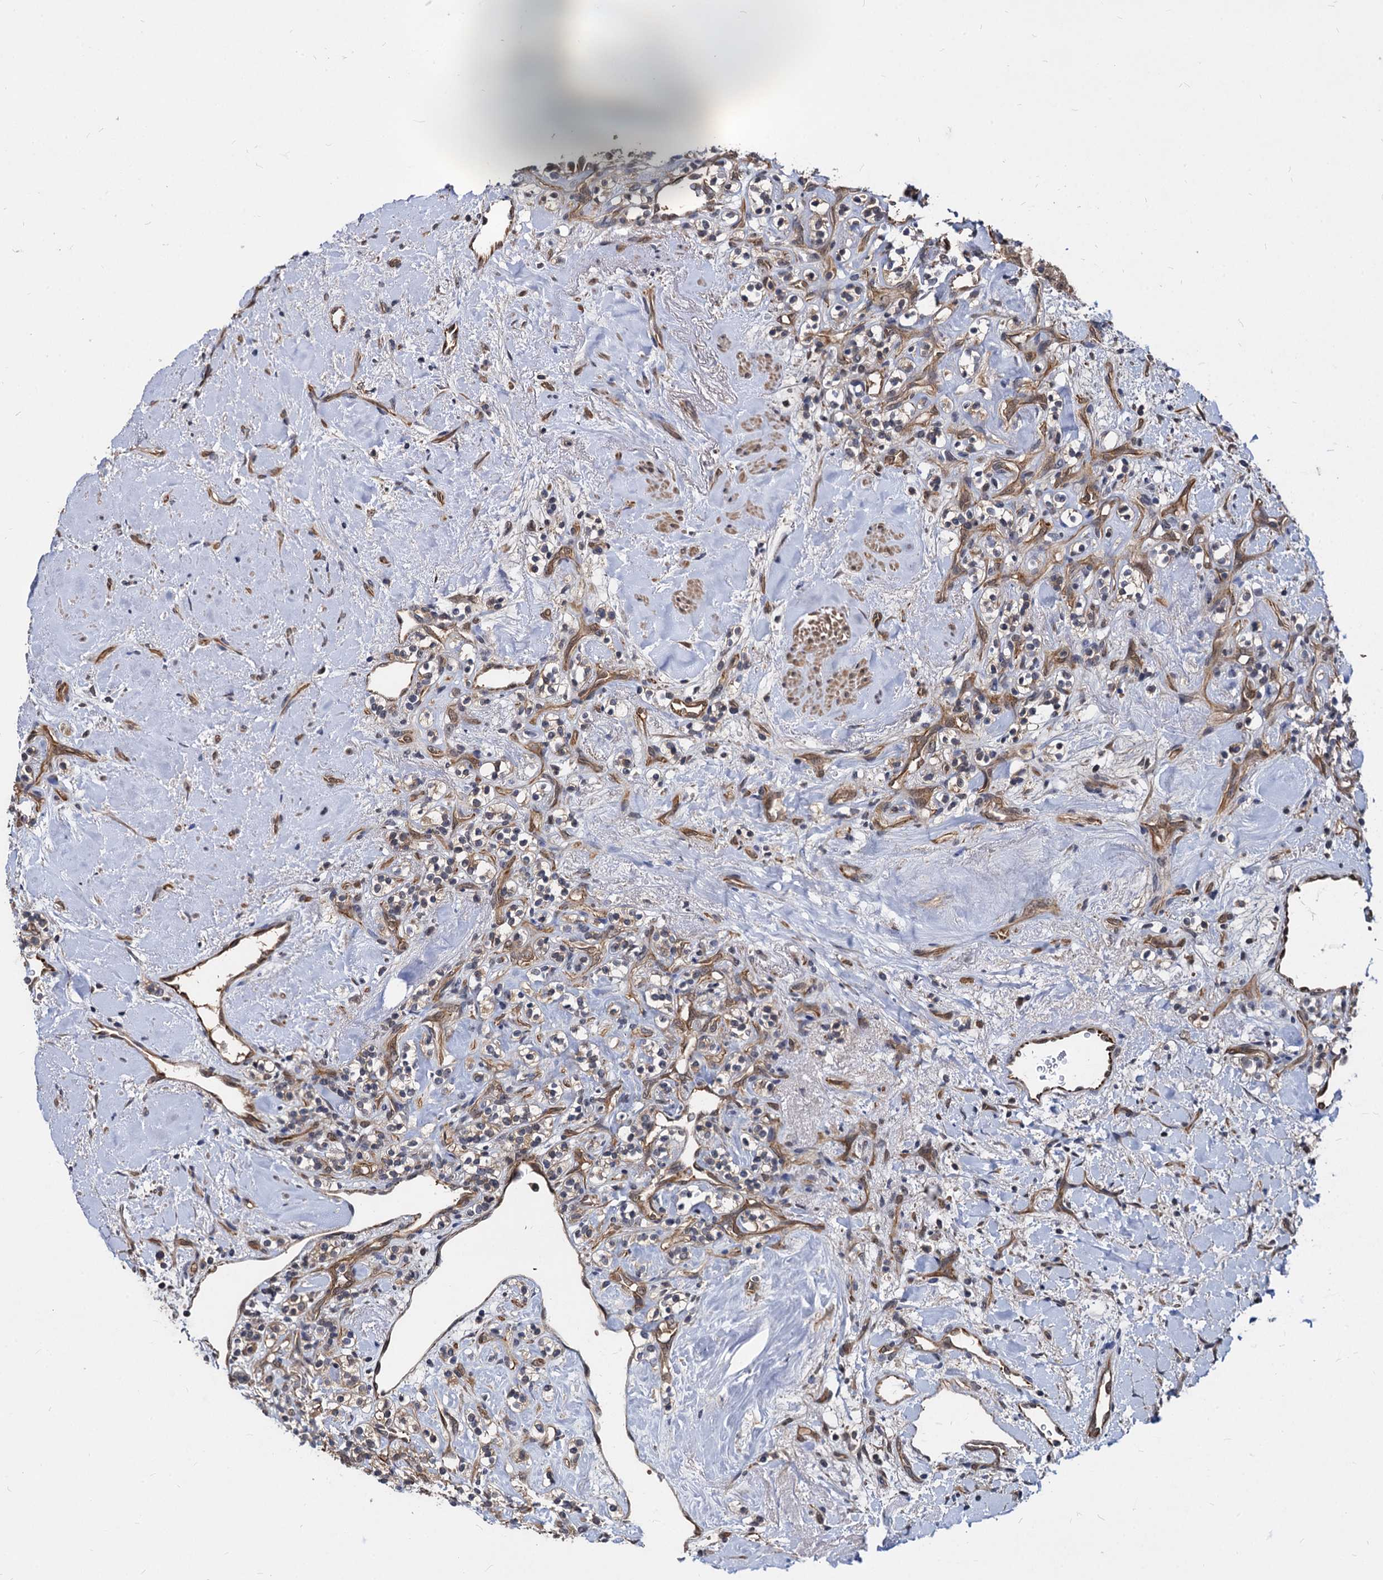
{"staining": {"intensity": "negative", "quantity": "none", "location": "none"}, "tissue": "renal cancer", "cell_type": "Tumor cells", "image_type": "cancer", "snomed": [{"axis": "morphology", "description": "Adenocarcinoma, NOS"}, {"axis": "topography", "description": "Kidney"}], "caption": "Immunohistochemical staining of human renal adenocarcinoma displays no significant positivity in tumor cells. The staining is performed using DAB (3,3'-diaminobenzidine) brown chromogen with nuclei counter-stained in using hematoxylin.", "gene": "PSMD4", "patient": {"sex": "male", "age": 77}}